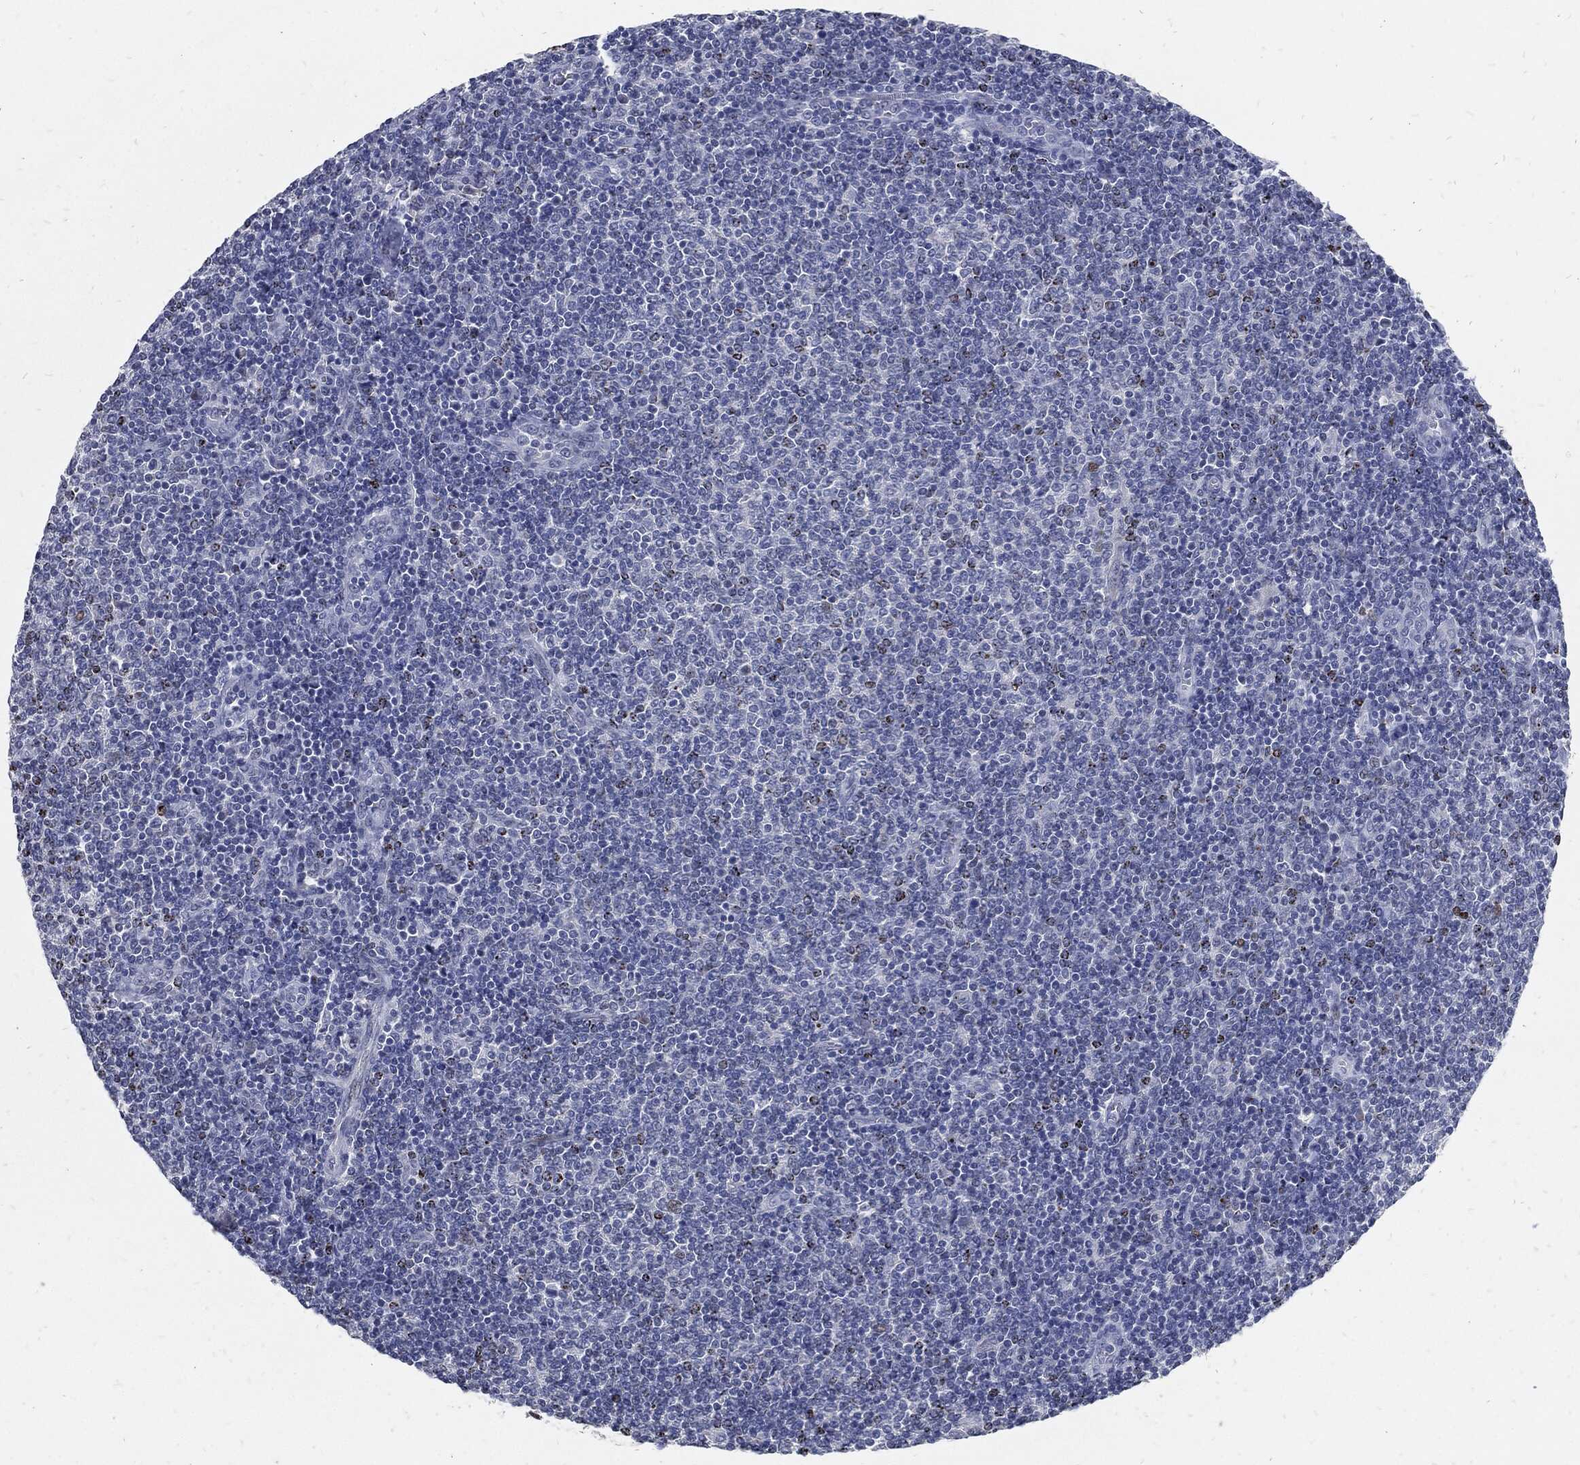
{"staining": {"intensity": "negative", "quantity": "none", "location": "none"}, "tissue": "lymphoma", "cell_type": "Tumor cells", "image_type": "cancer", "snomed": [{"axis": "morphology", "description": "Malignant lymphoma, non-Hodgkin's type, Low grade"}, {"axis": "topography", "description": "Lymph node"}], "caption": "The image exhibits no staining of tumor cells in malignant lymphoma, non-Hodgkin's type (low-grade).", "gene": "JUN", "patient": {"sex": "male", "age": 52}}